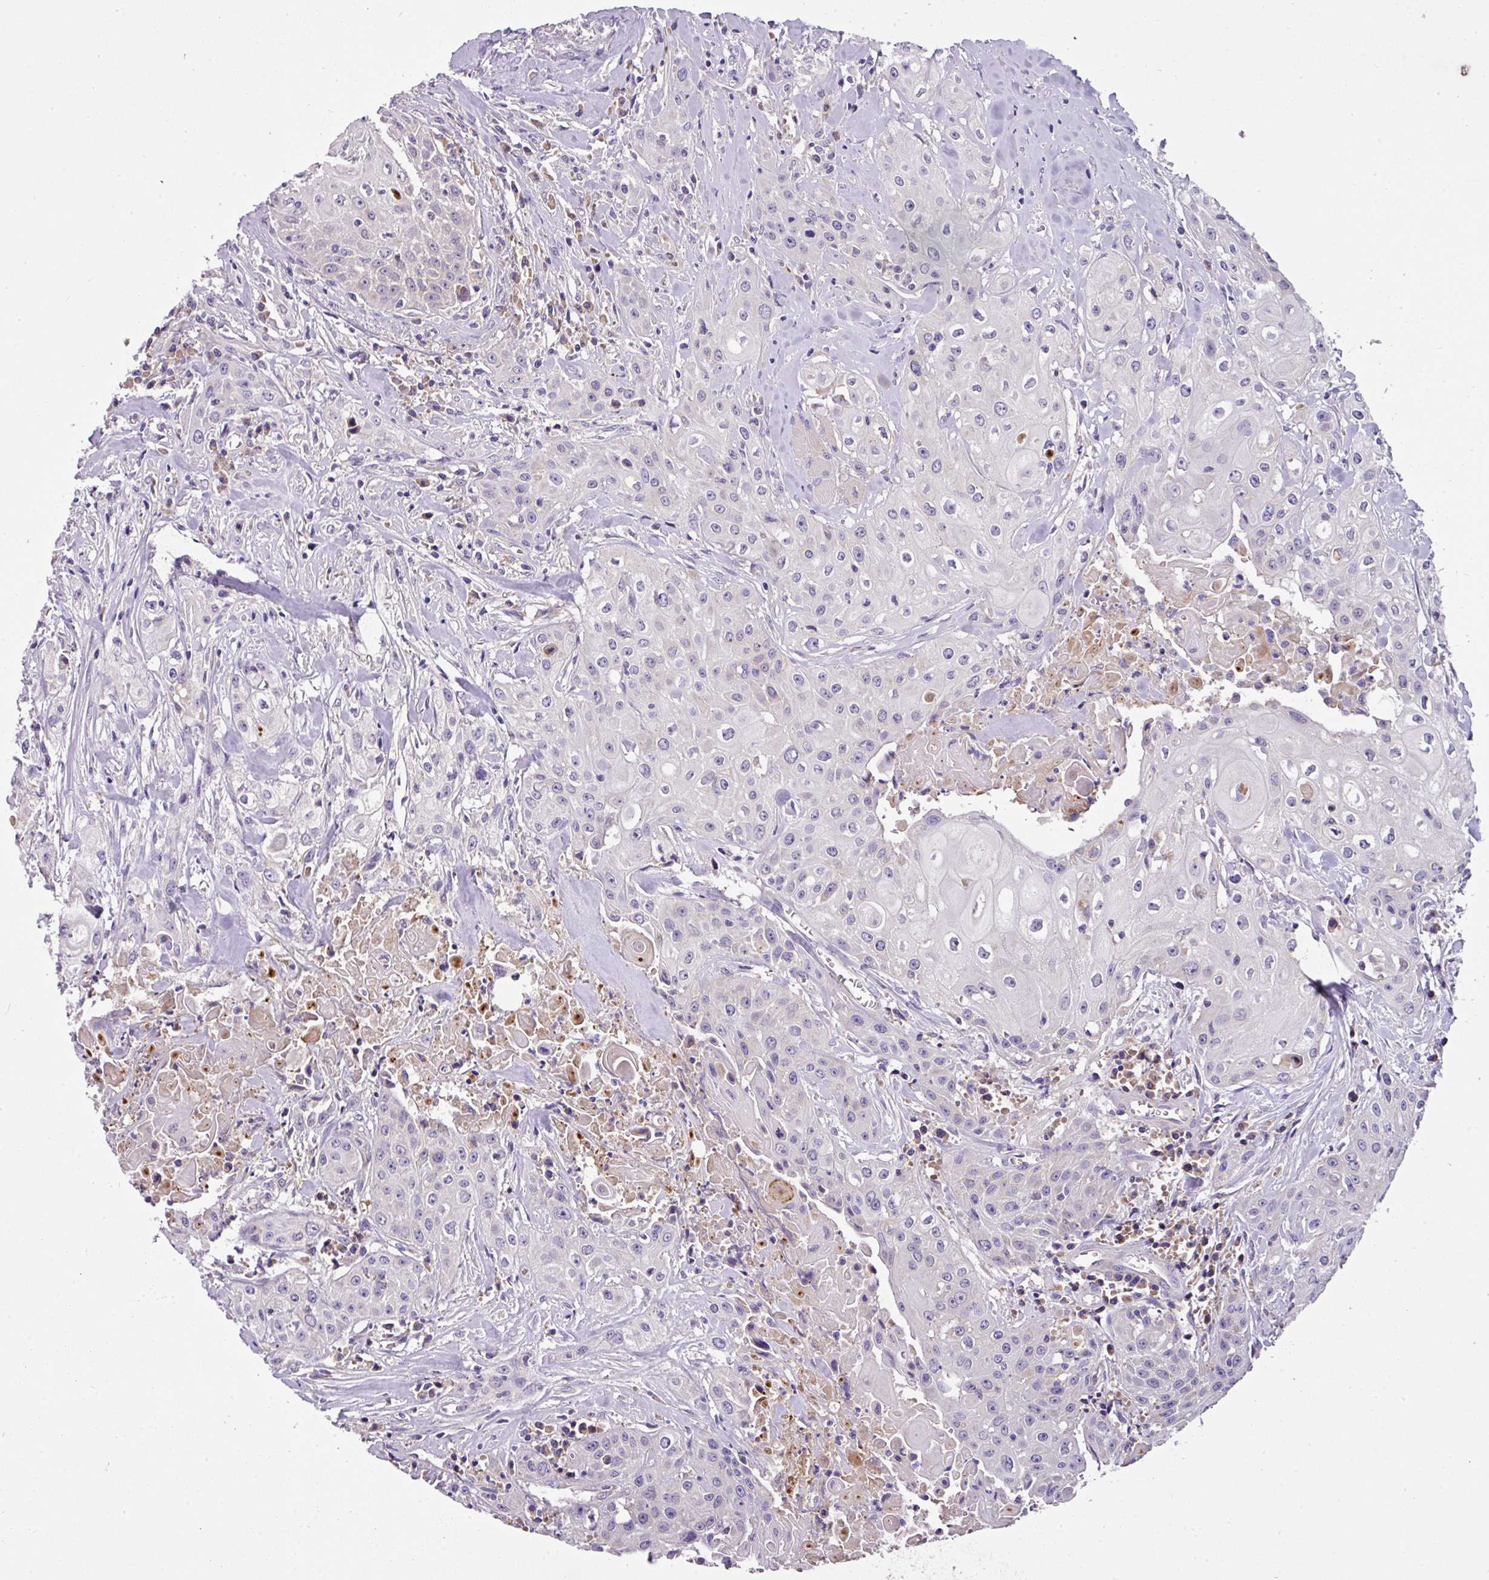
{"staining": {"intensity": "negative", "quantity": "none", "location": "none"}, "tissue": "head and neck cancer", "cell_type": "Tumor cells", "image_type": "cancer", "snomed": [{"axis": "morphology", "description": "Squamous cell carcinoma, NOS"}, {"axis": "topography", "description": "Oral tissue"}, {"axis": "topography", "description": "Head-Neck"}], "caption": "A high-resolution micrograph shows IHC staining of squamous cell carcinoma (head and neck), which demonstrates no significant positivity in tumor cells. Nuclei are stained in blue.", "gene": "ANXA2R", "patient": {"sex": "female", "age": 82}}